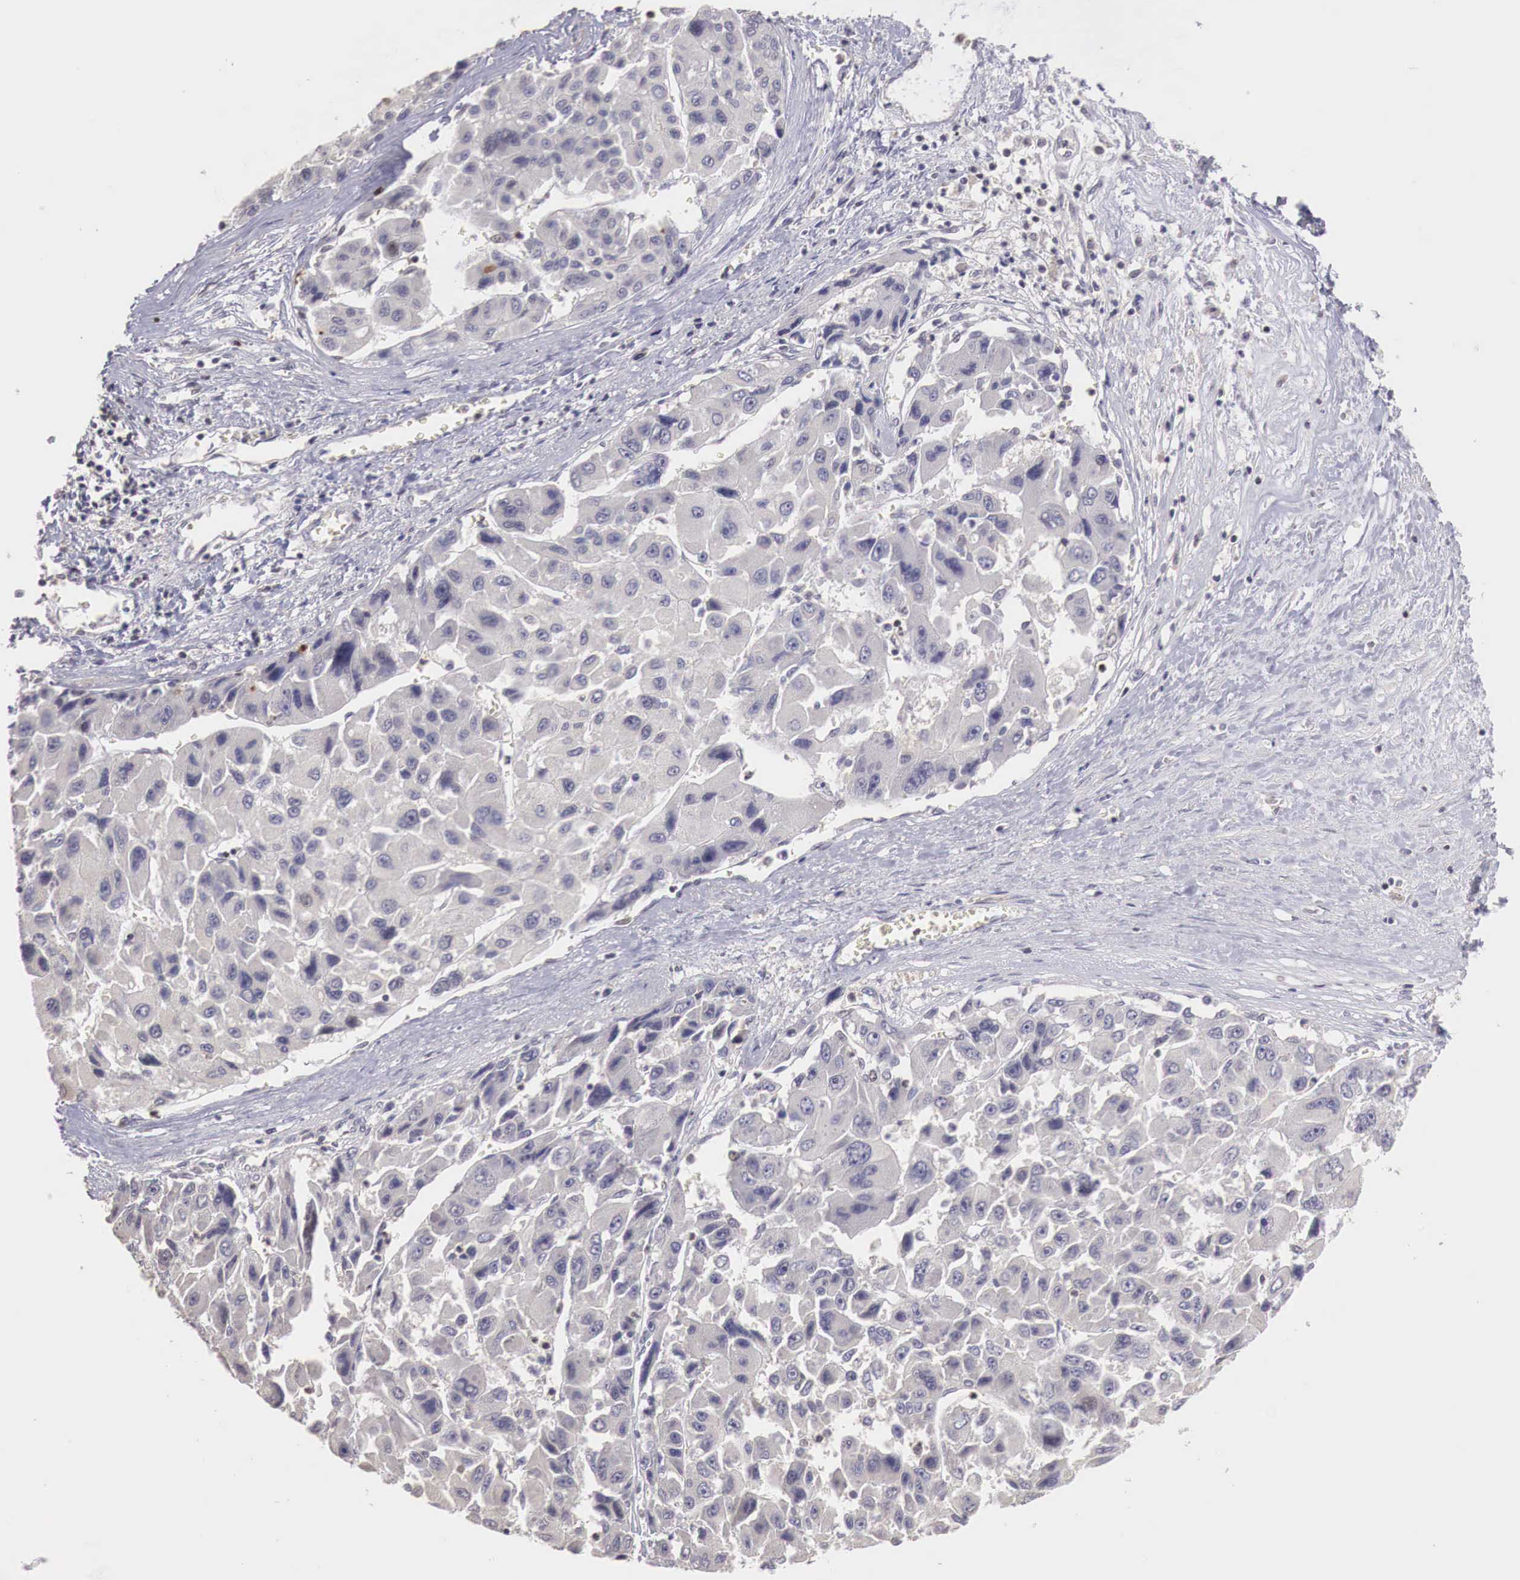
{"staining": {"intensity": "negative", "quantity": "none", "location": "none"}, "tissue": "liver cancer", "cell_type": "Tumor cells", "image_type": "cancer", "snomed": [{"axis": "morphology", "description": "Carcinoma, Hepatocellular, NOS"}, {"axis": "topography", "description": "Liver"}], "caption": "Tumor cells are negative for protein expression in human liver cancer (hepatocellular carcinoma). (DAB immunohistochemistry with hematoxylin counter stain).", "gene": "TBC1D9", "patient": {"sex": "male", "age": 64}}